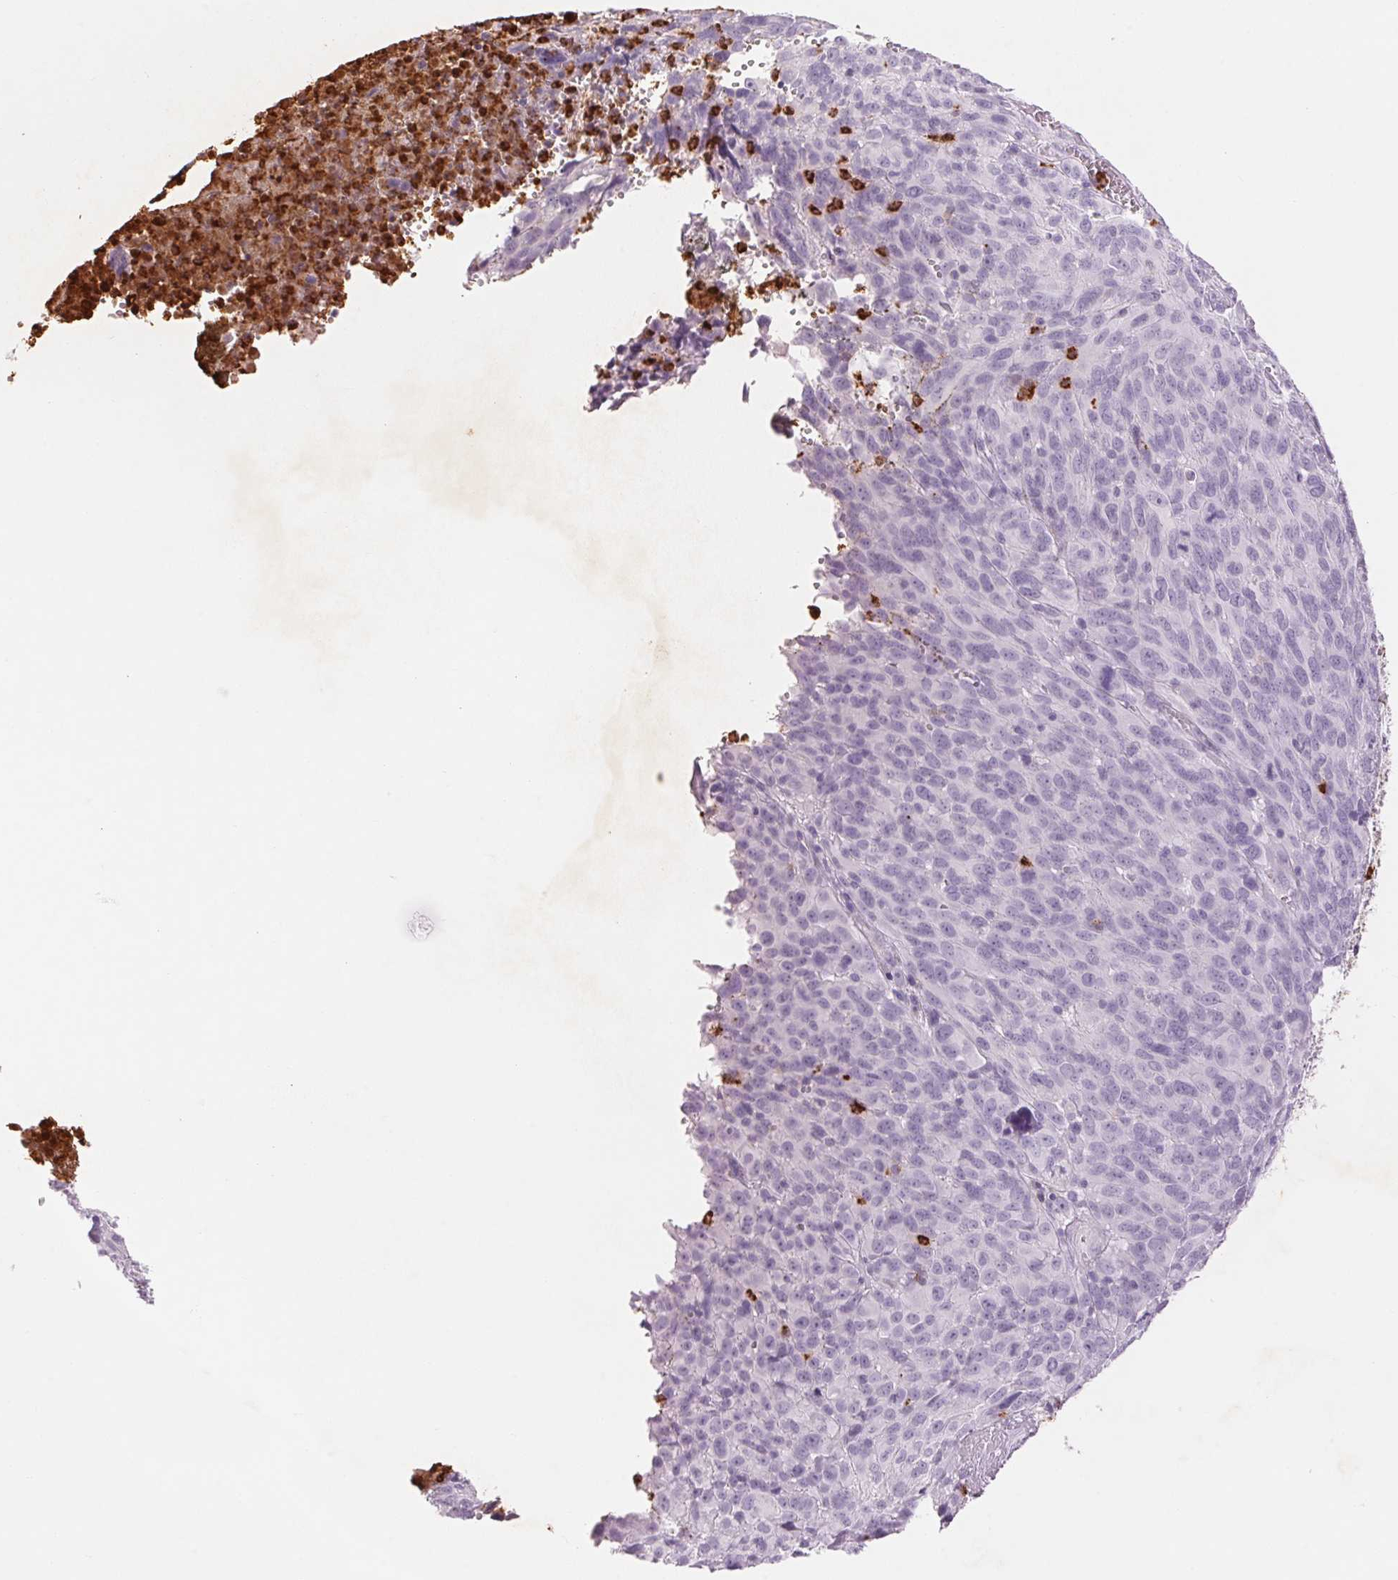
{"staining": {"intensity": "negative", "quantity": "none", "location": "none"}, "tissue": "melanoma", "cell_type": "Tumor cells", "image_type": "cancer", "snomed": [{"axis": "morphology", "description": "Malignant melanoma, NOS"}, {"axis": "topography", "description": "Skin"}], "caption": "High magnification brightfield microscopy of melanoma stained with DAB (3,3'-diaminobenzidine) (brown) and counterstained with hematoxylin (blue): tumor cells show no significant staining.", "gene": "KLK7", "patient": {"sex": "male", "age": 51}}